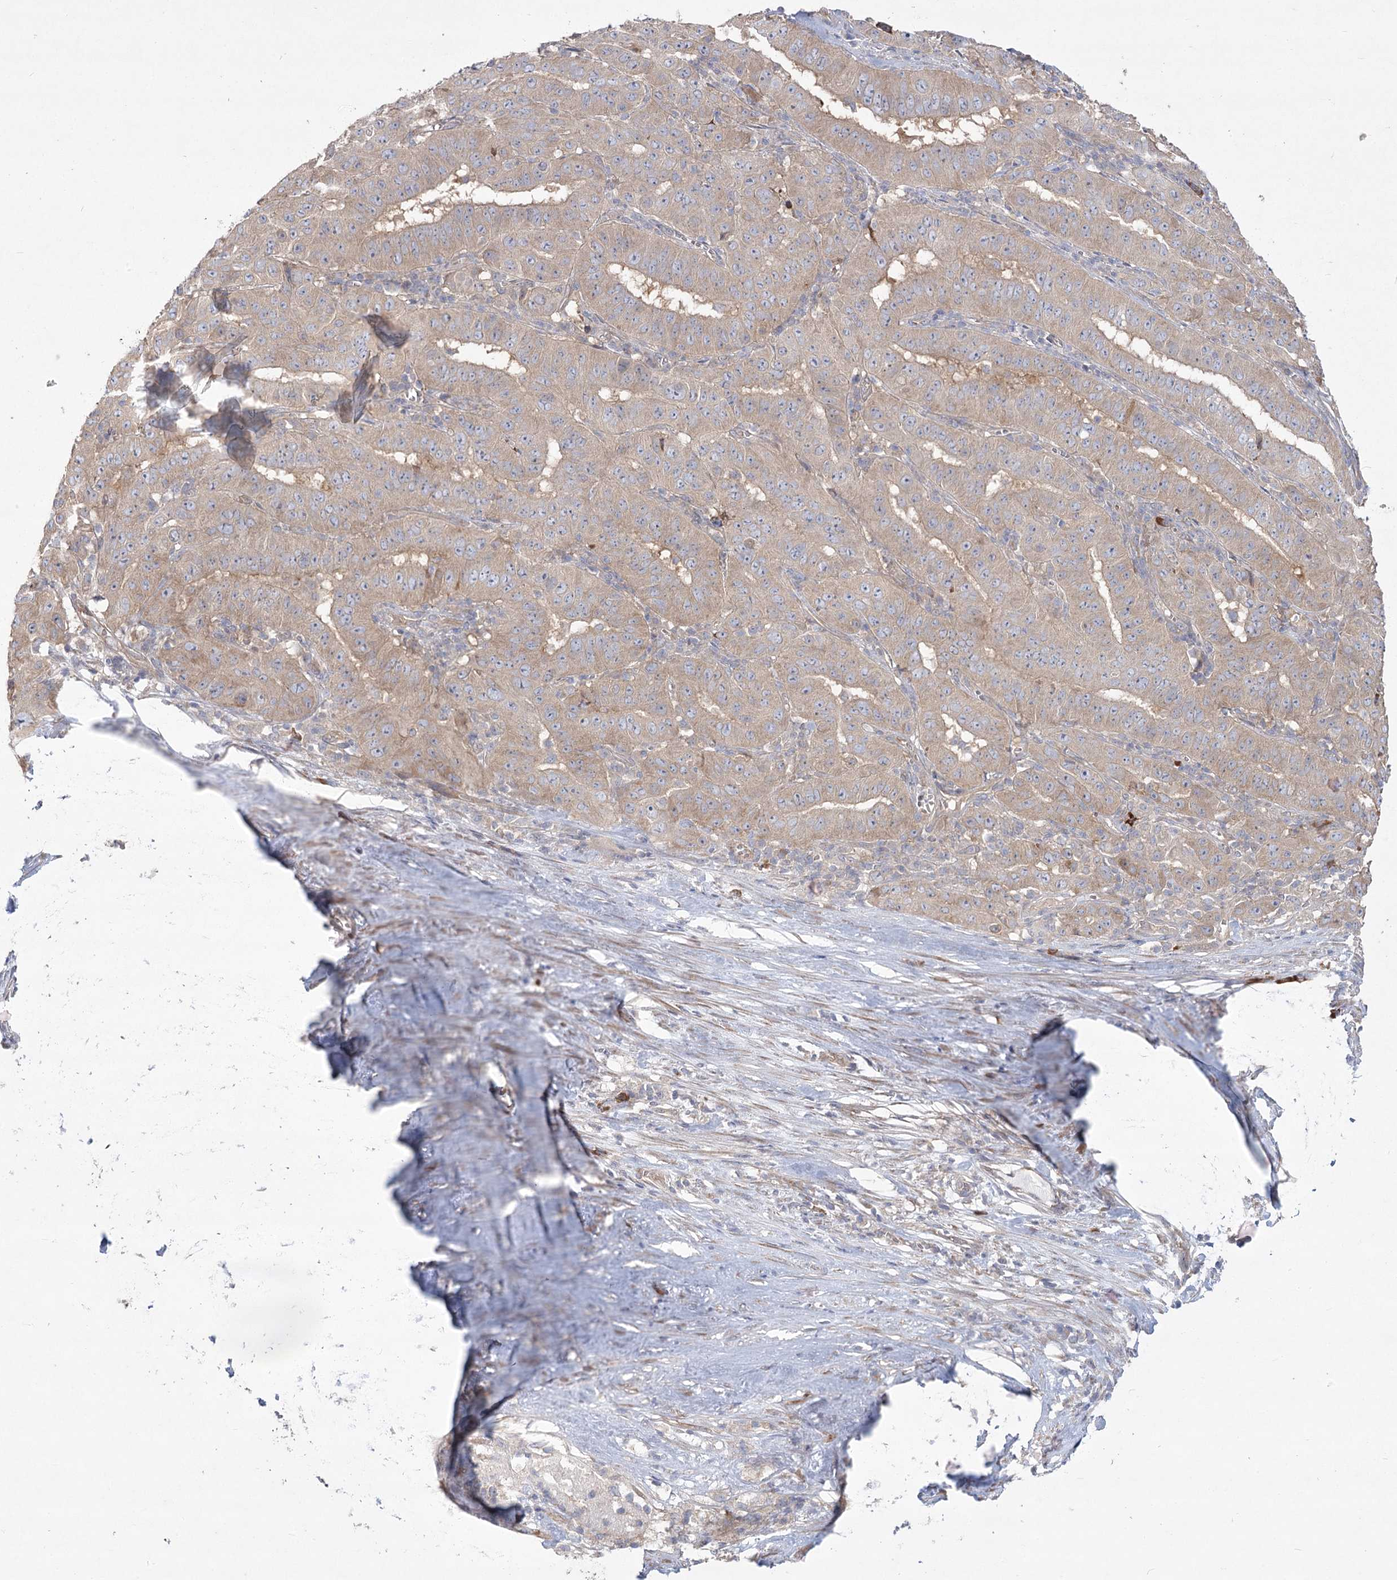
{"staining": {"intensity": "weak", "quantity": ">75%", "location": "cytoplasmic/membranous"}, "tissue": "pancreatic cancer", "cell_type": "Tumor cells", "image_type": "cancer", "snomed": [{"axis": "morphology", "description": "Adenocarcinoma, NOS"}, {"axis": "topography", "description": "Pancreas"}], "caption": "Weak cytoplasmic/membranous protein staining is seen in approximately >75% of tumor cells in pancreatic cancer.", "gene": "CAMTA1", "patient": {"sex": "male", "age": 63}}